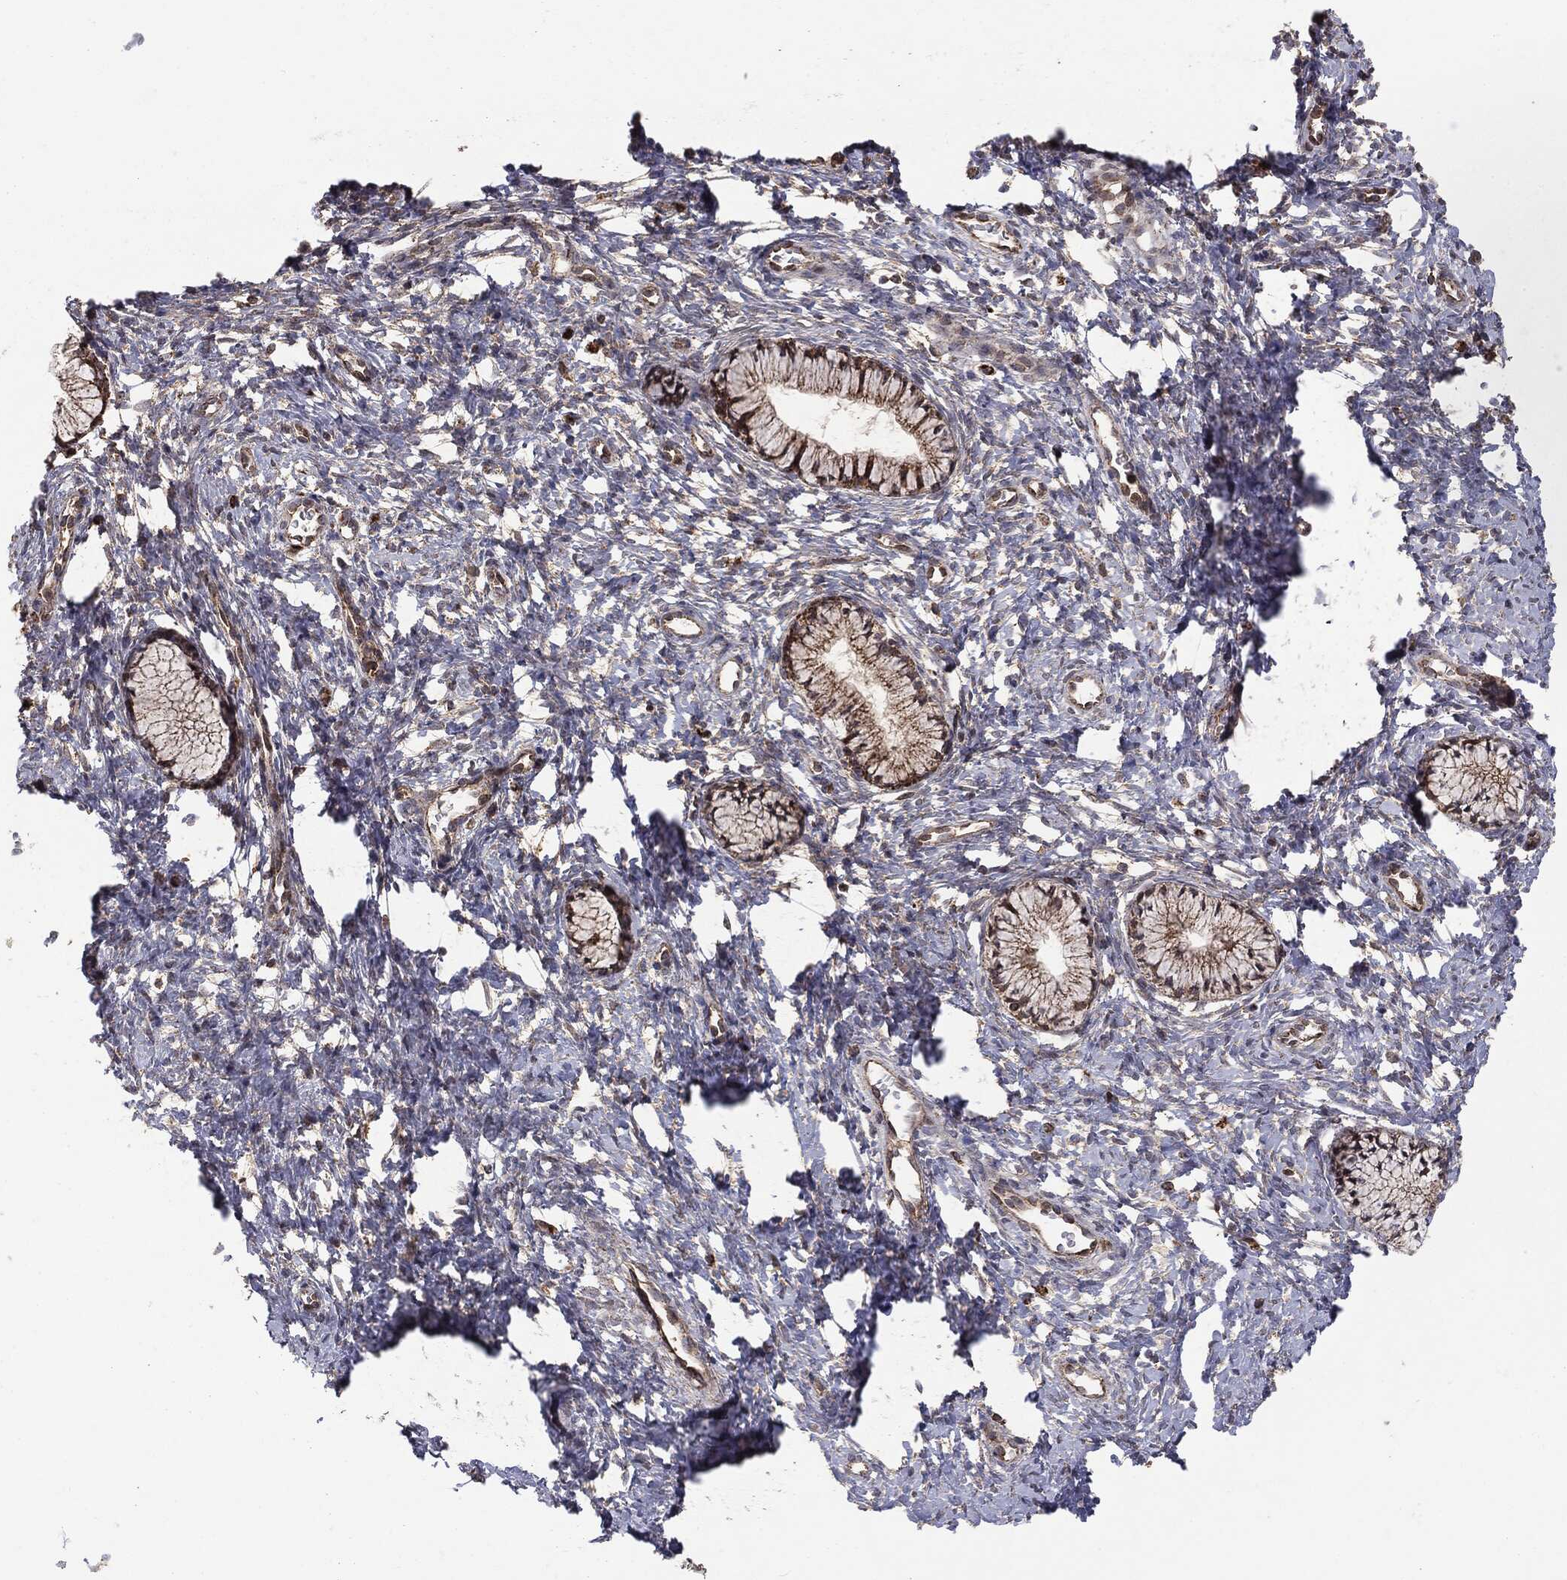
{"staining": {"intensity": "moderate", "quantity": ">75%", "location": "cytoplasmic/membranous"}, "tissue": "cervix", "cell_type": "Glandular cells", "image_type": "normal", "snomed": [{"axis": "morphology", "description": "Normal tissue, NOS"}, {"axis": "topography", "description": "Cervix"}], "caption": "Immunohistochemical staining of normal cervix demonstrates moderate cytoplasmic/membranous protein positivity in about >75% of glandular cells.", "gene": "MTOR", "patient": {"sex": "female", "age": 39}}